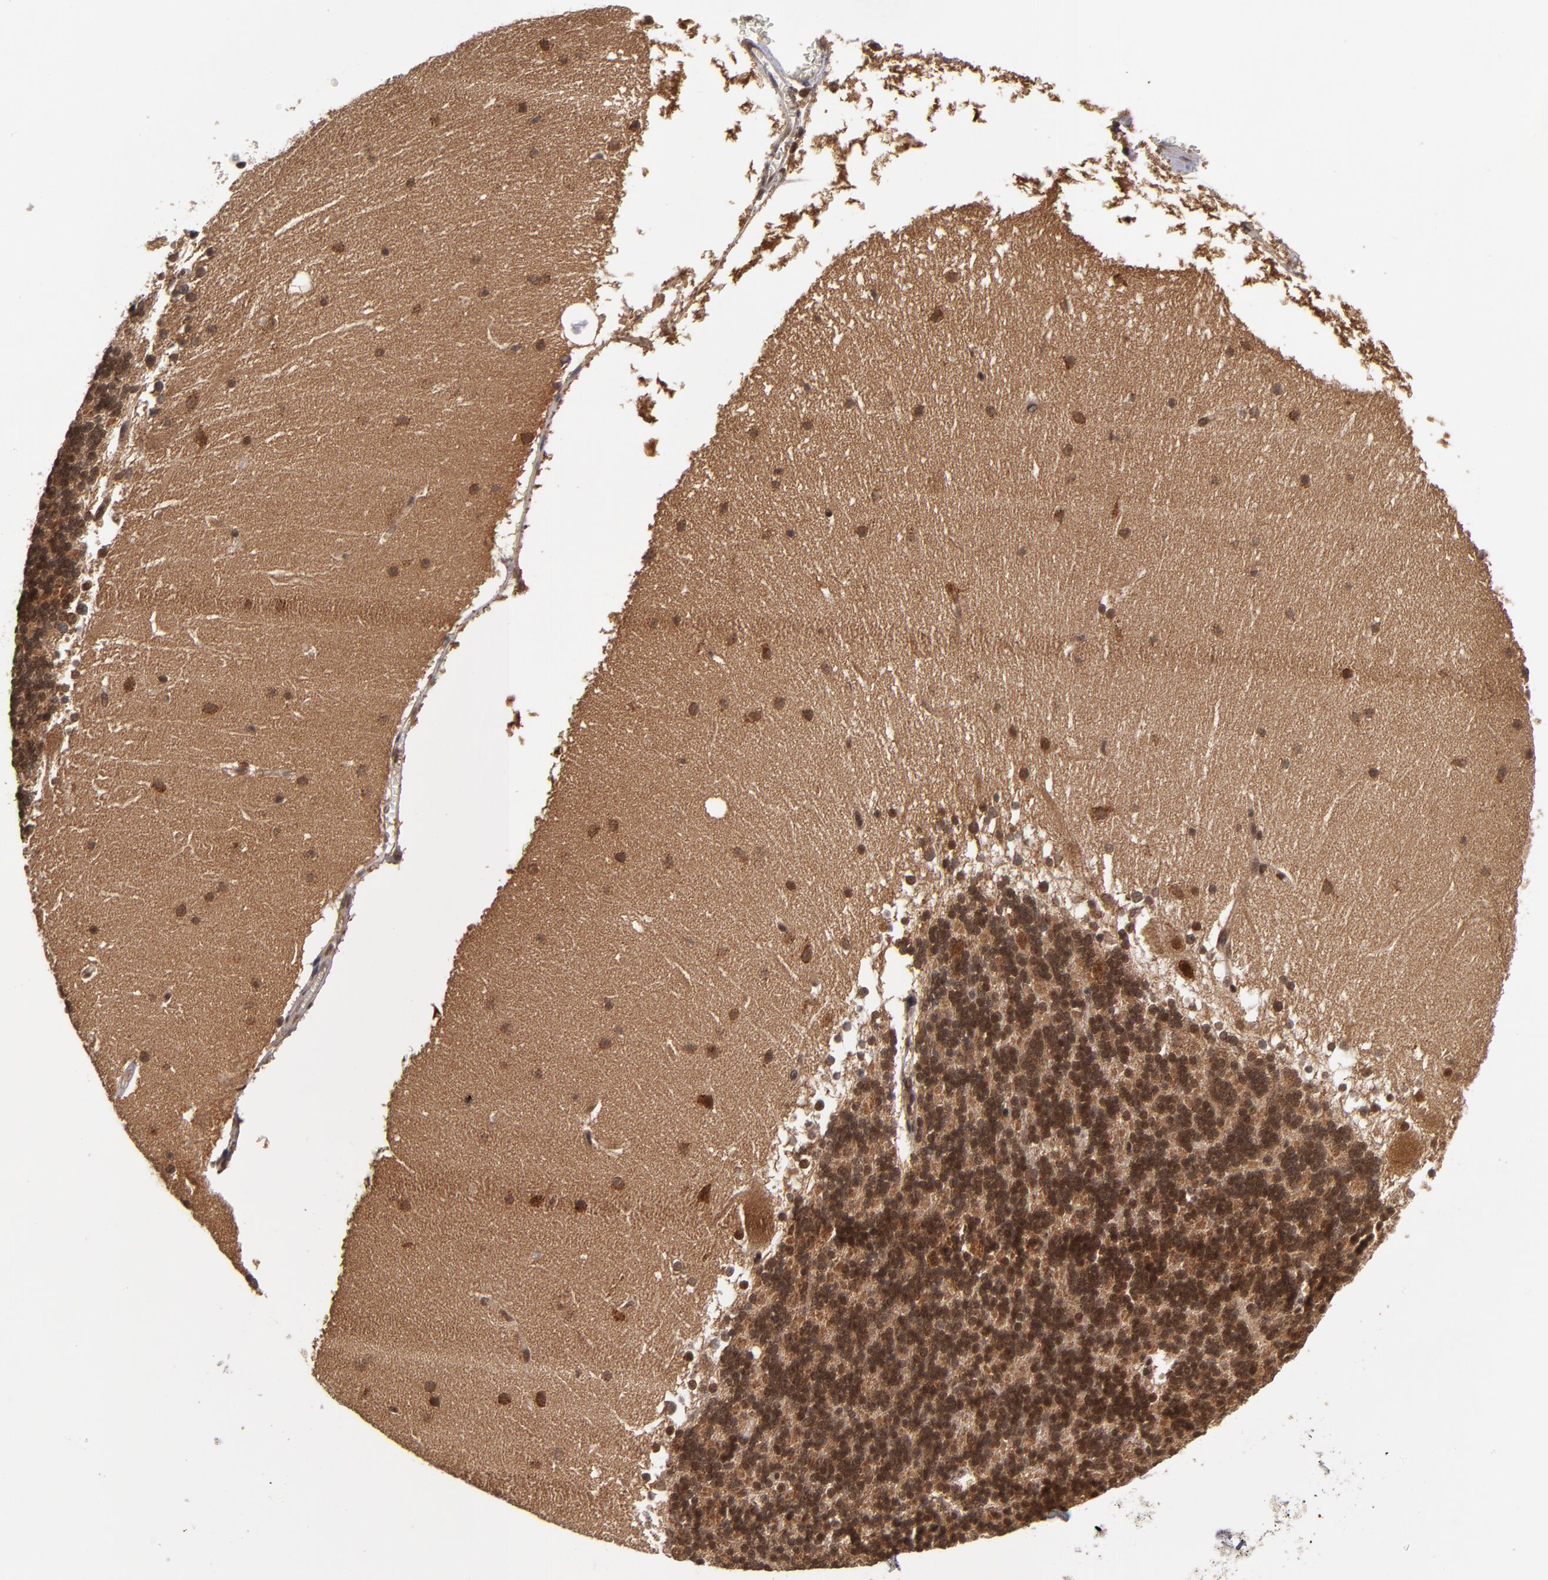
{"staining": {"intensity": "moderate", "quantity": ">75%", "location": "cytoplasmic/membranous,nuclear"}, "tissue": "cerebellum", "cell_type": "Cells in granular layer", "image_type": "normal", "snomed": [{"axis": "morphology", "description": "Normal tissue, NOS"}, {"axis": "topography", "description": "Cerebellum"}], "caption": "Cerebellum stained for a protein (brown) reveals moderate cytoplasmic/membranous,nuclear positive positivity in about >75% of cells in granular layer.", "gene": "CUL5", "patient": {"sex": "female", "age": 19}}